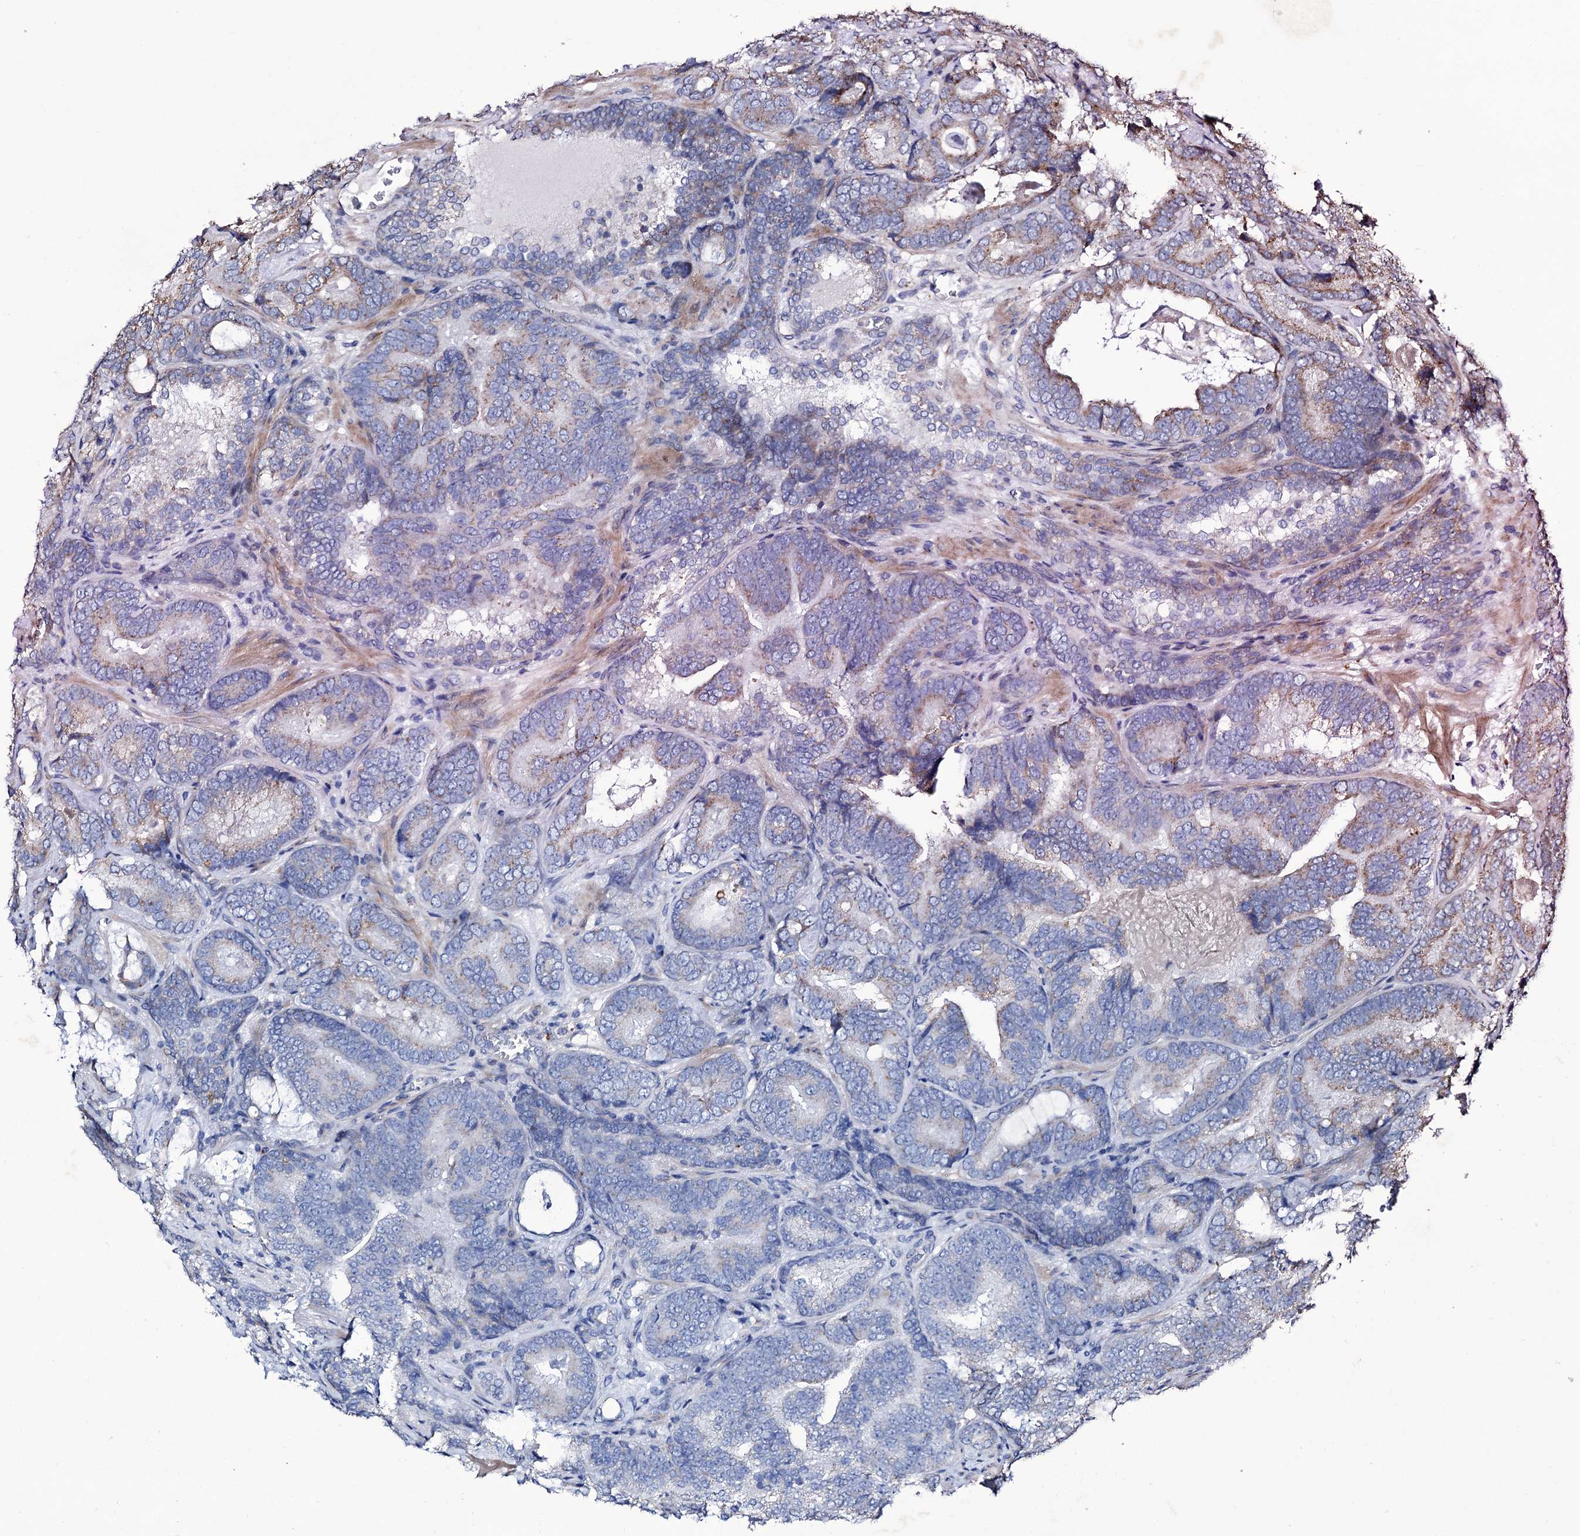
{"staining": {"intensity": "moderate", "quantity": "<25%", "location": "cytoplasmic/membranous"}, "tissue": "prostate cancer", "cell_type": "Tumor cells", "image_type": "cancer", "snomed": [{"axis": "morphology", "description": "Adenocarcinoma, Low grade"}, {"axis": "topography", "description": "Prostate"}], "caption": "Human prostate cancer (low-grade adenocarcinoma) stained with a brown dye reveals moderate cytoplasmic/membranous positive staining in about <25% of tumor cells.", "gene": "TUBGCP5", "patient": {"sex": "male", "age": 60}}